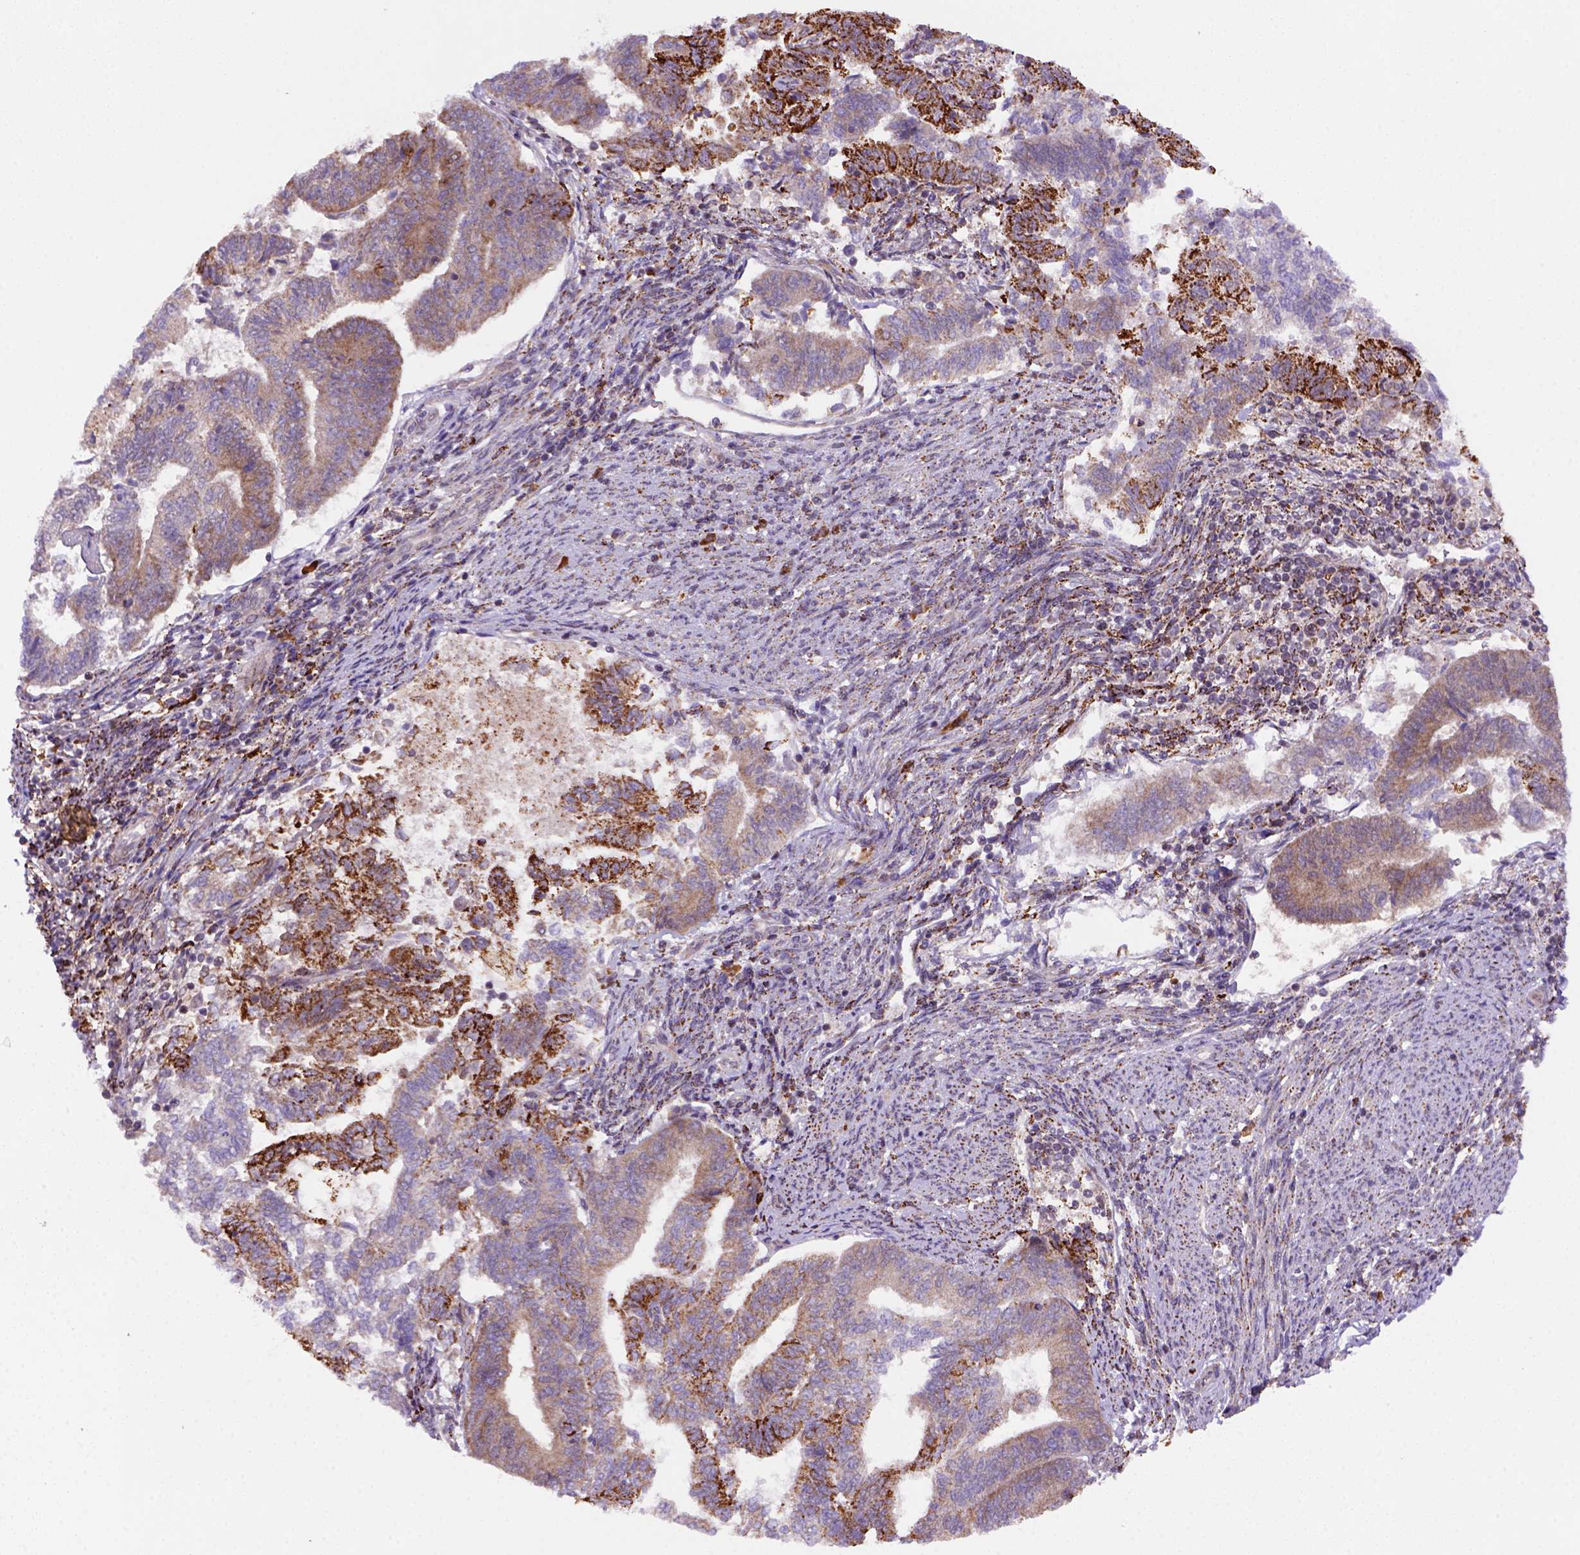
{"staining": {"intensity": "strong", "quantity": "25%-75%", "location": "cytoplasmic/membranous"}, "tissue": "endometrial cancer", "cell_type": "Tumor cells", "image_type": "cancer", "snomed": [{"axis": "morphology", "description": "Adenocarcinoma, NOS"}, {"axis": "topography", "description": "Endometrium"}], "caption": "Tumor cells exhibit strong cytoplasmic/membranous expression in about 25%-75% of cells in adenocarcinoma (endometrial). The staining is performed using DAB brown chromogen to label protein expression. The nuclei are counter-stained blue using hematoxylin.", "gene": "FZD7", "patient": {"sex": "female", "age": 65}}